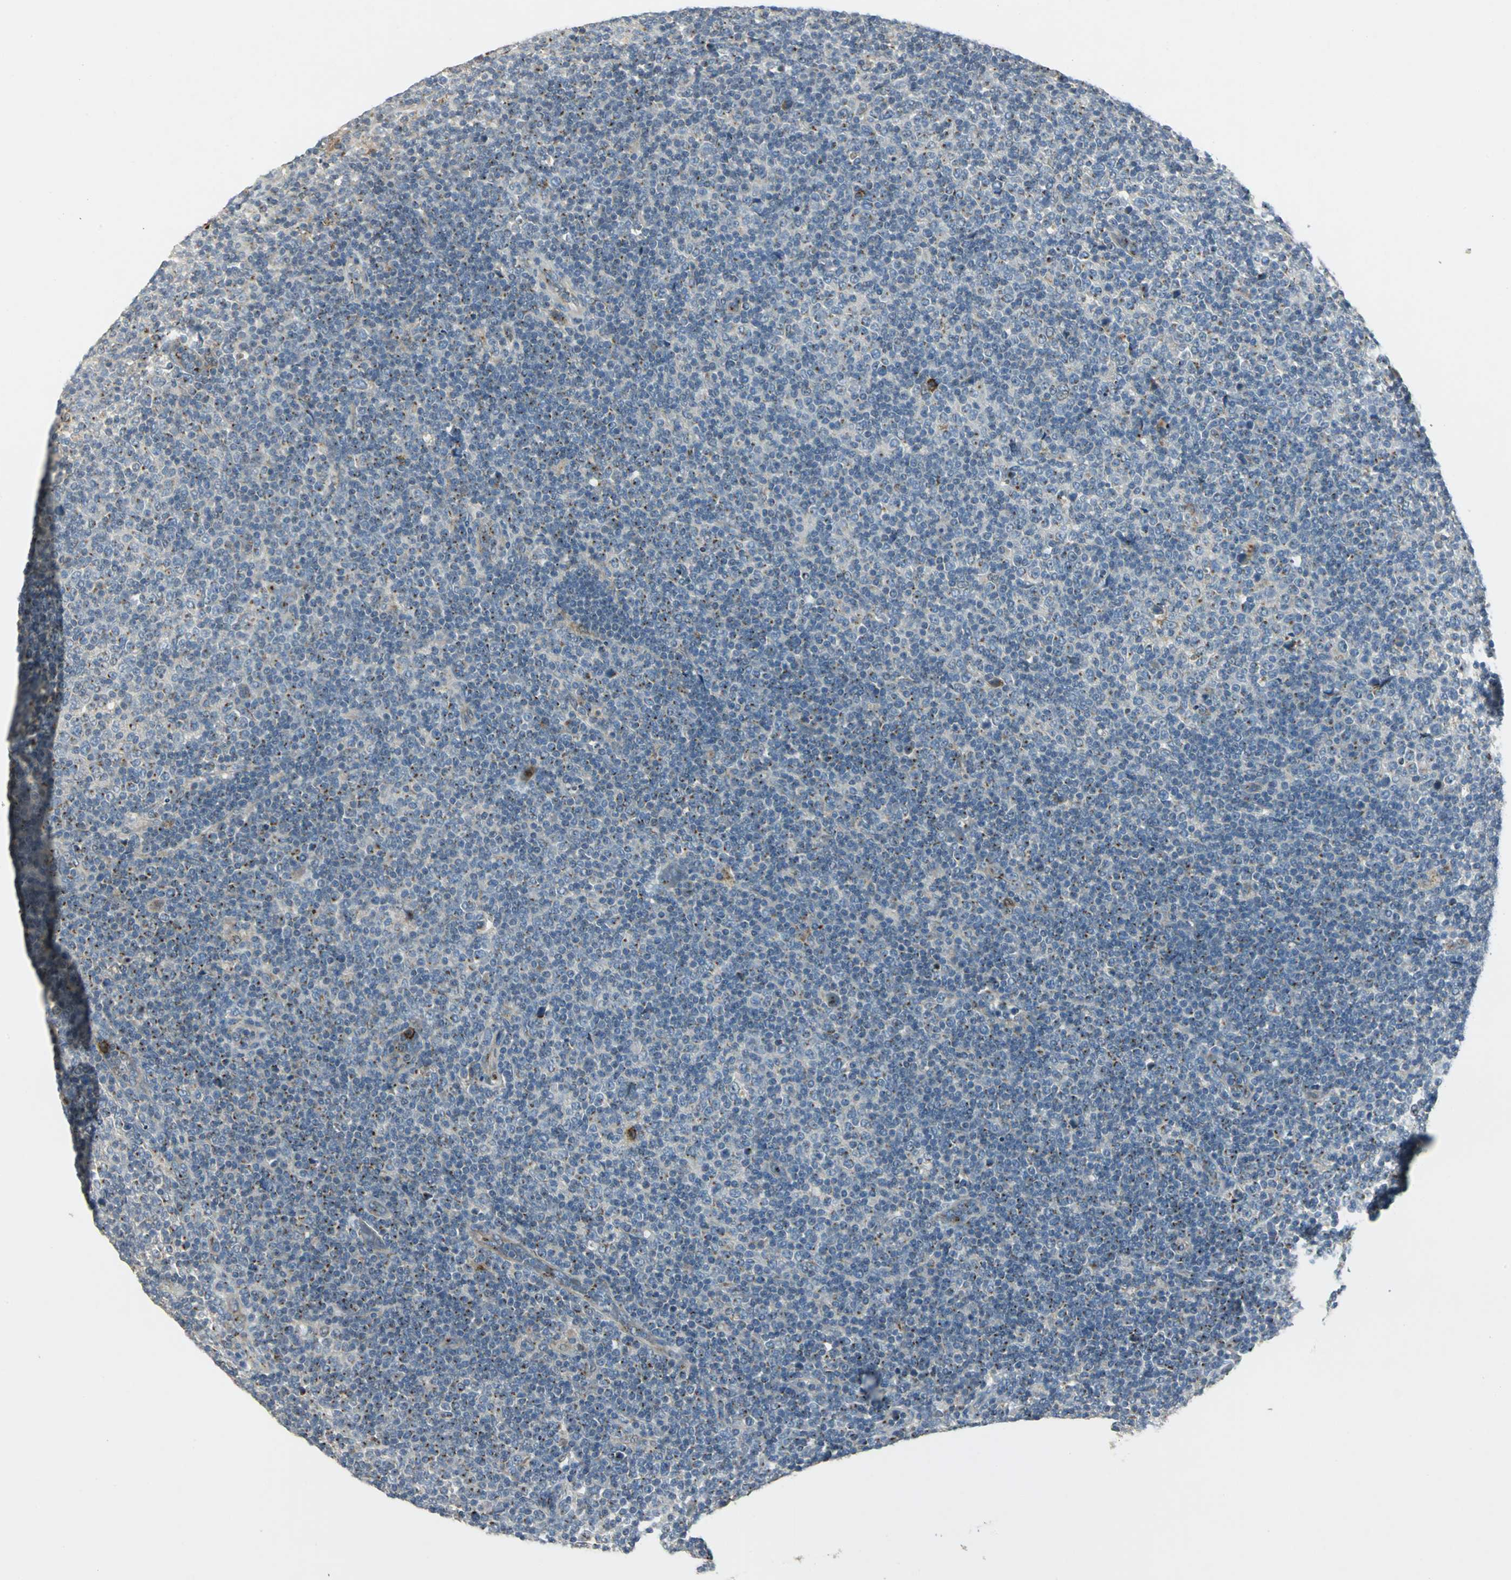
{"staining": {"intensity": "moderate", "quantity": "25%-75%", "location": "cytoplasmic/membranous"}, "tissue": "lymphoma", "cell_type": "Tumor cells", "image_type": "cancer", "snomed": [{"axis": "morphology", "description": "Malignant lymphoma, non-Hodgkin's type, Low grade"}, {"axis": "topography", "description": "Lymph node"}], "caption": "The image exhibits staining of low-grade malignant lymphoma, non-Hodgkin's type, revealing moderate cytoplasmic/membranous protein staining (brown color) within tumor cells. The protein of interest is stained brown, and the nuclei are stained in blue (DAB (3,3'-diaminobenzidine) IHC with brightfield microscopy, high magnification).", "gene": "TM9SF2", "patient": {"sex": "male", "age": 70}}